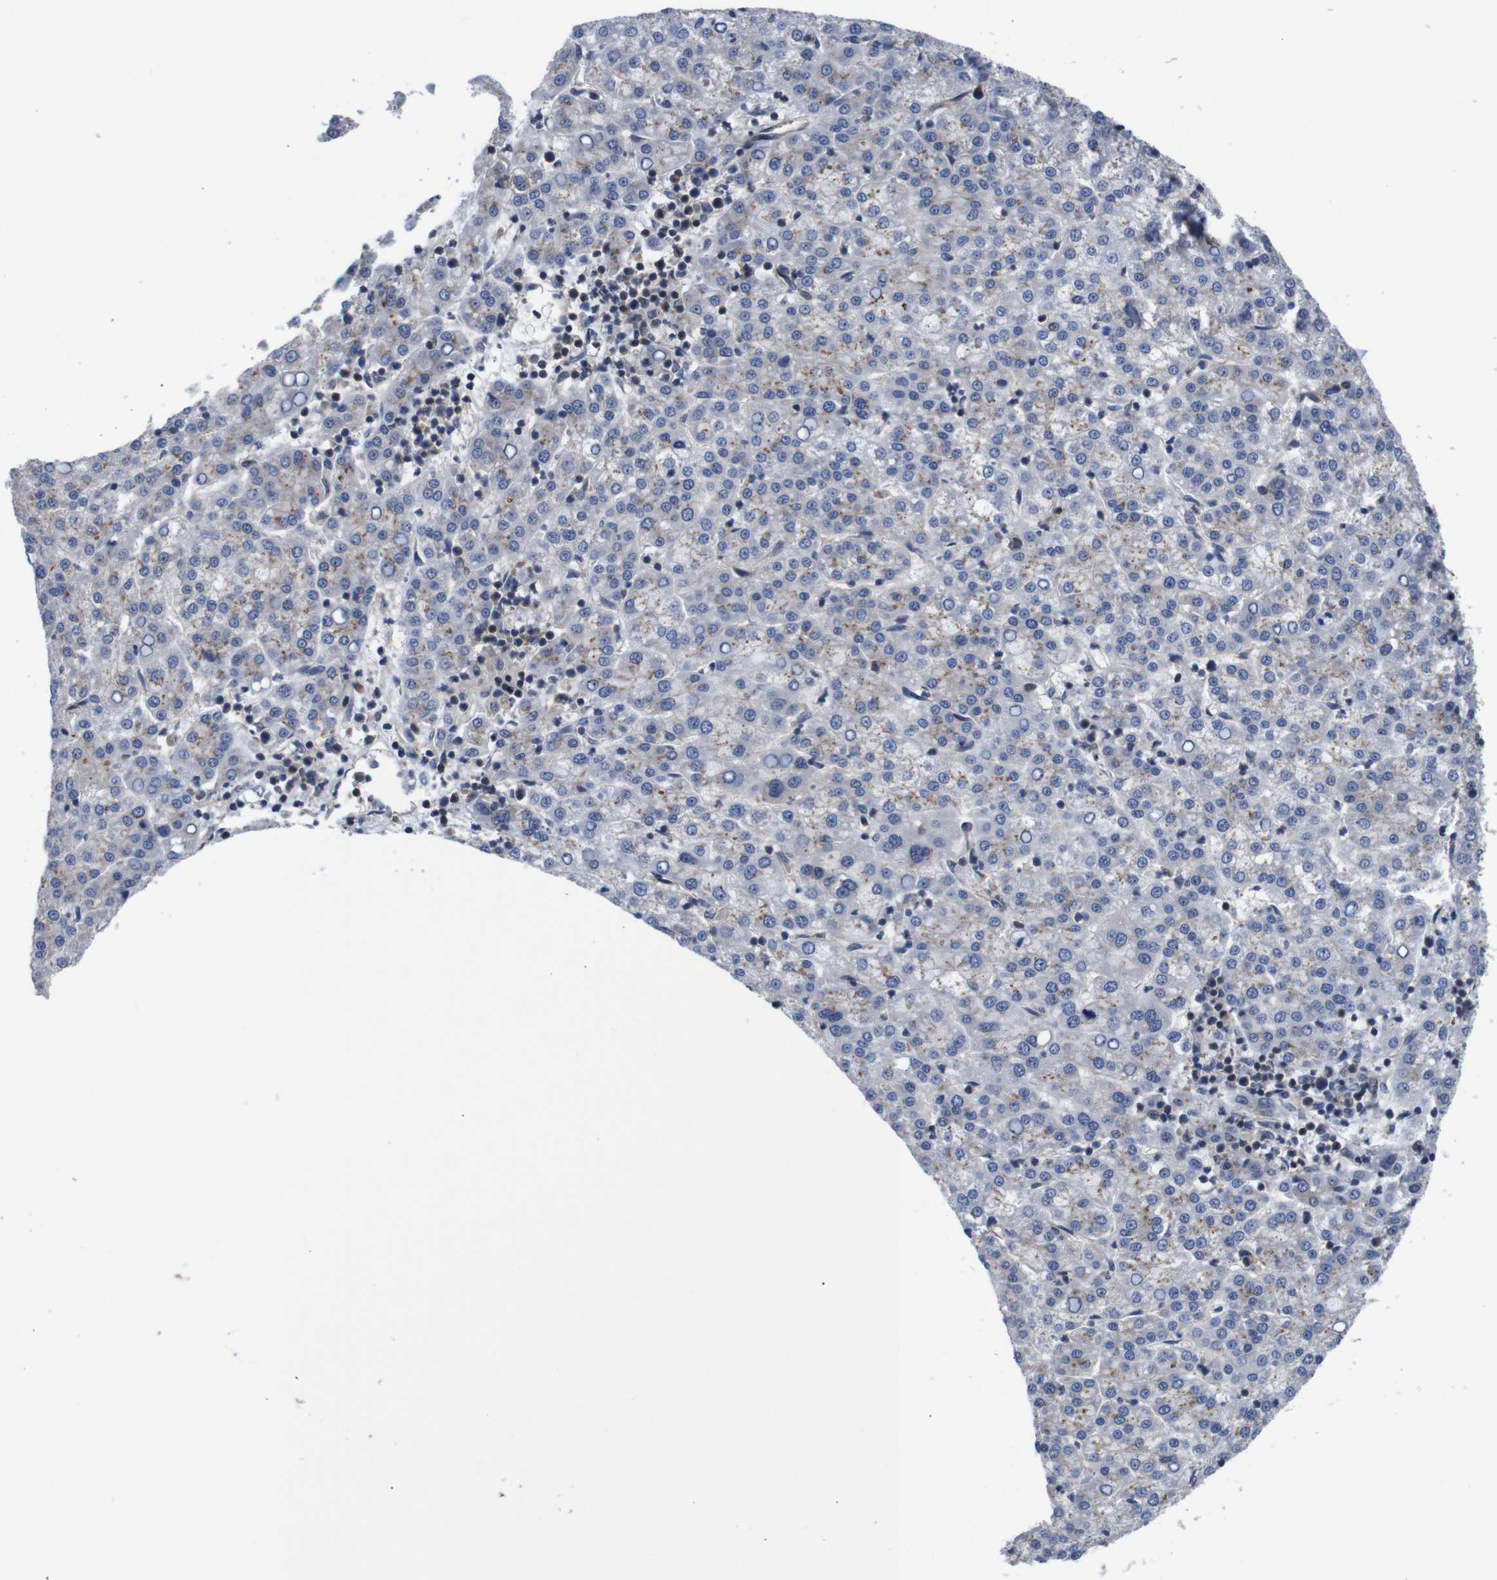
{"staining": {"intensity": "moderate", "quantity": ">75%", "location": "cytoplasmic/membranous"}, "tissue": "liver cancer", "cell_type": "Tumor cells", "image_type": "cancer", "snomed": [{"axis": "morphology", "description": "Carcinoma, Hepatocellular, NOS"}, {"axis": "topography", "description": "Liver"}], "caption": "Liver hepatocellular carcinoma stained with a brown dye shows moderate cytoplasmic/membranous positive positivity in about >75% of tumor cells.", "gene": "BRWD3", "patient": {"sex": "female", "age": 58}}